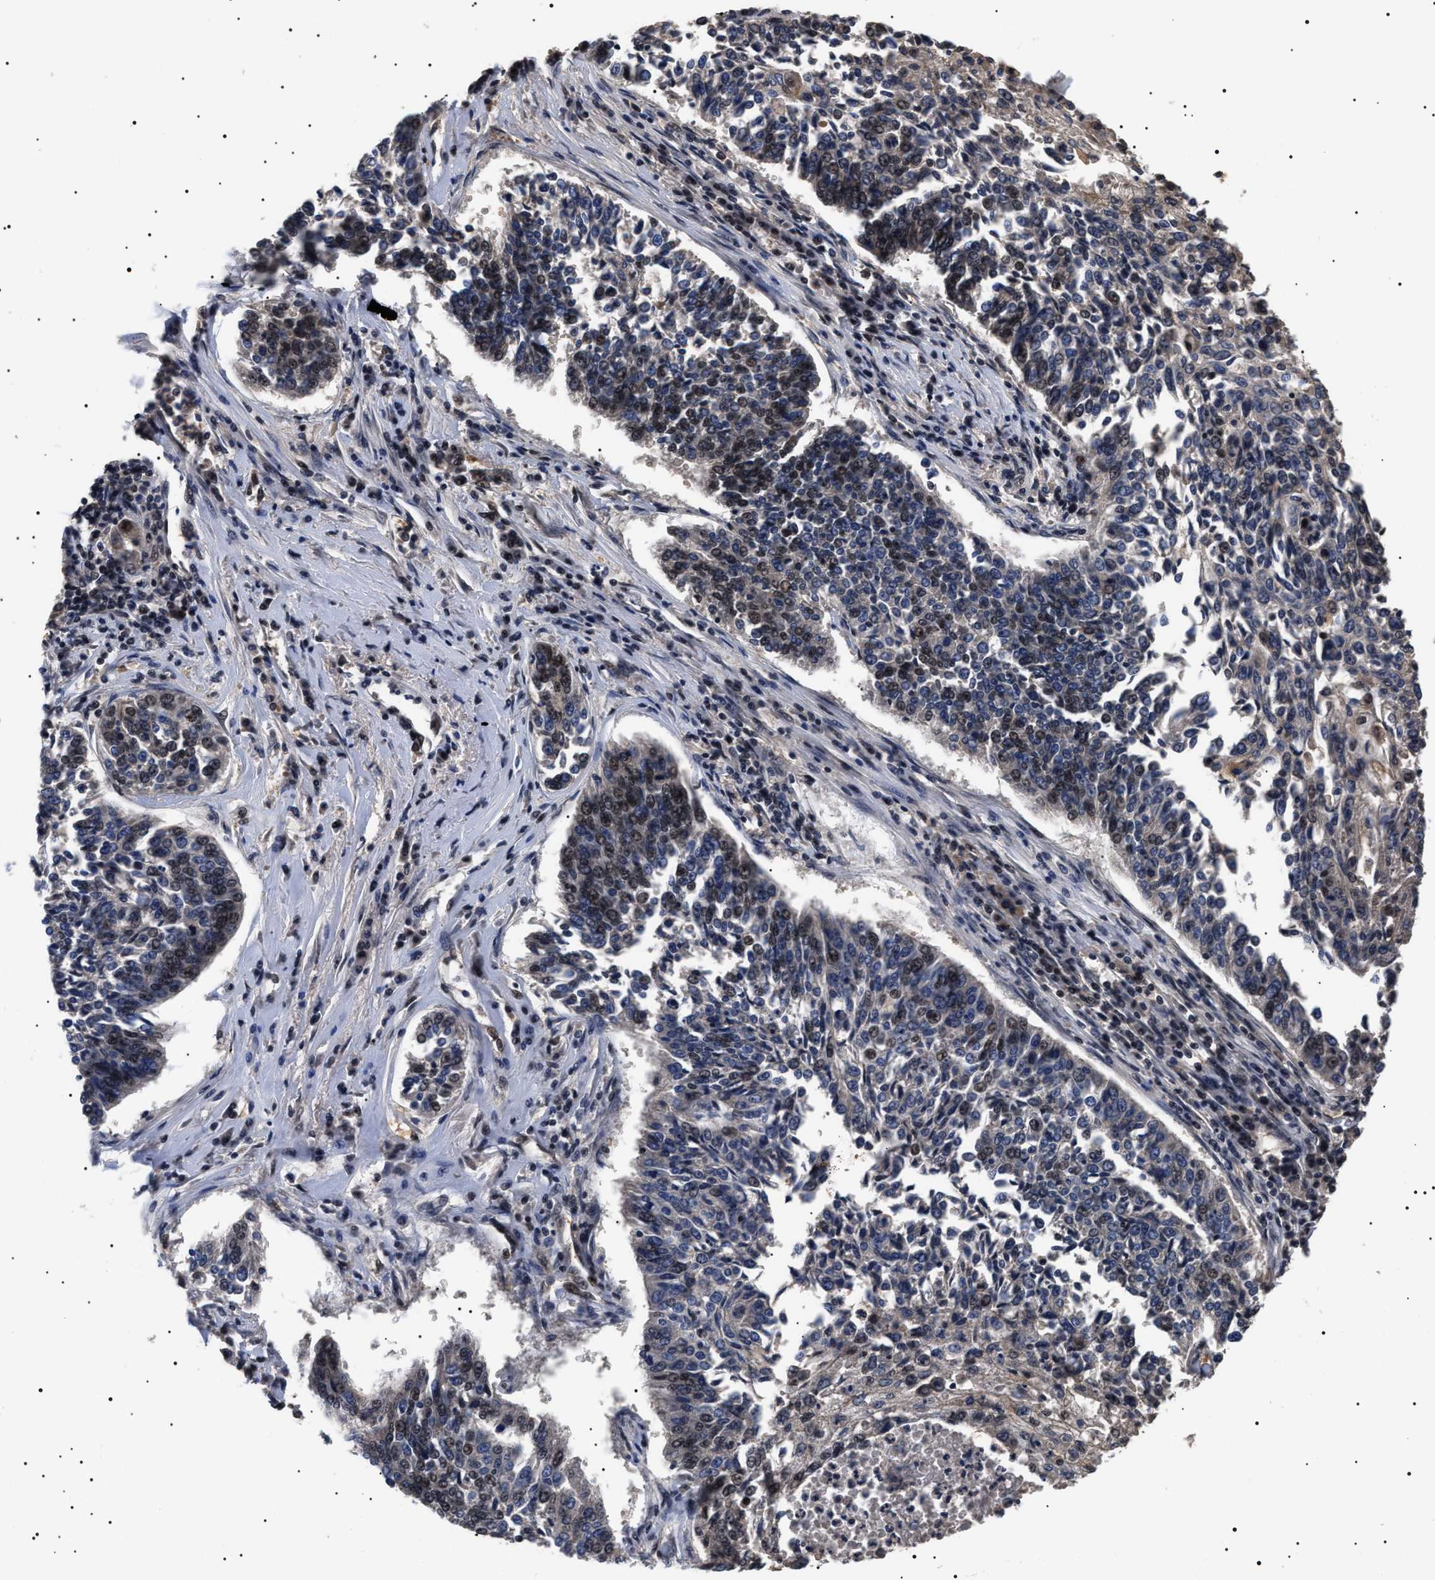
{"staining": {"intensity": "moderate", "quantity": "25%-75%", "location": "nuclear"}, "tissue": "lung cancer", "cell_type": "Tumor cells", "image_type": "cancer", "snomed": [{"axis": "morphology", "description": "Normal tissue, NOS"}, {"axis": "morphology", "description": "Squamous cell carcinoma, NOS"}, {"axis": "topography", "description": "Cartilage tissue"}, {"axis": "topography", "description": "Bronchus"}, {"axis": "topography", "description": "Lung"}], "caption": "IHC micrograph of neoplastic tissue: human lung cancer stained using immunohistochemistry (IHC) displays medium levels of moderate protein expression localized specifically in the nuclear of tumor cells, appearing as a nuclear brown color.", "gene": "CAAP1", "patient": {"sex": "female", "age": 49}}